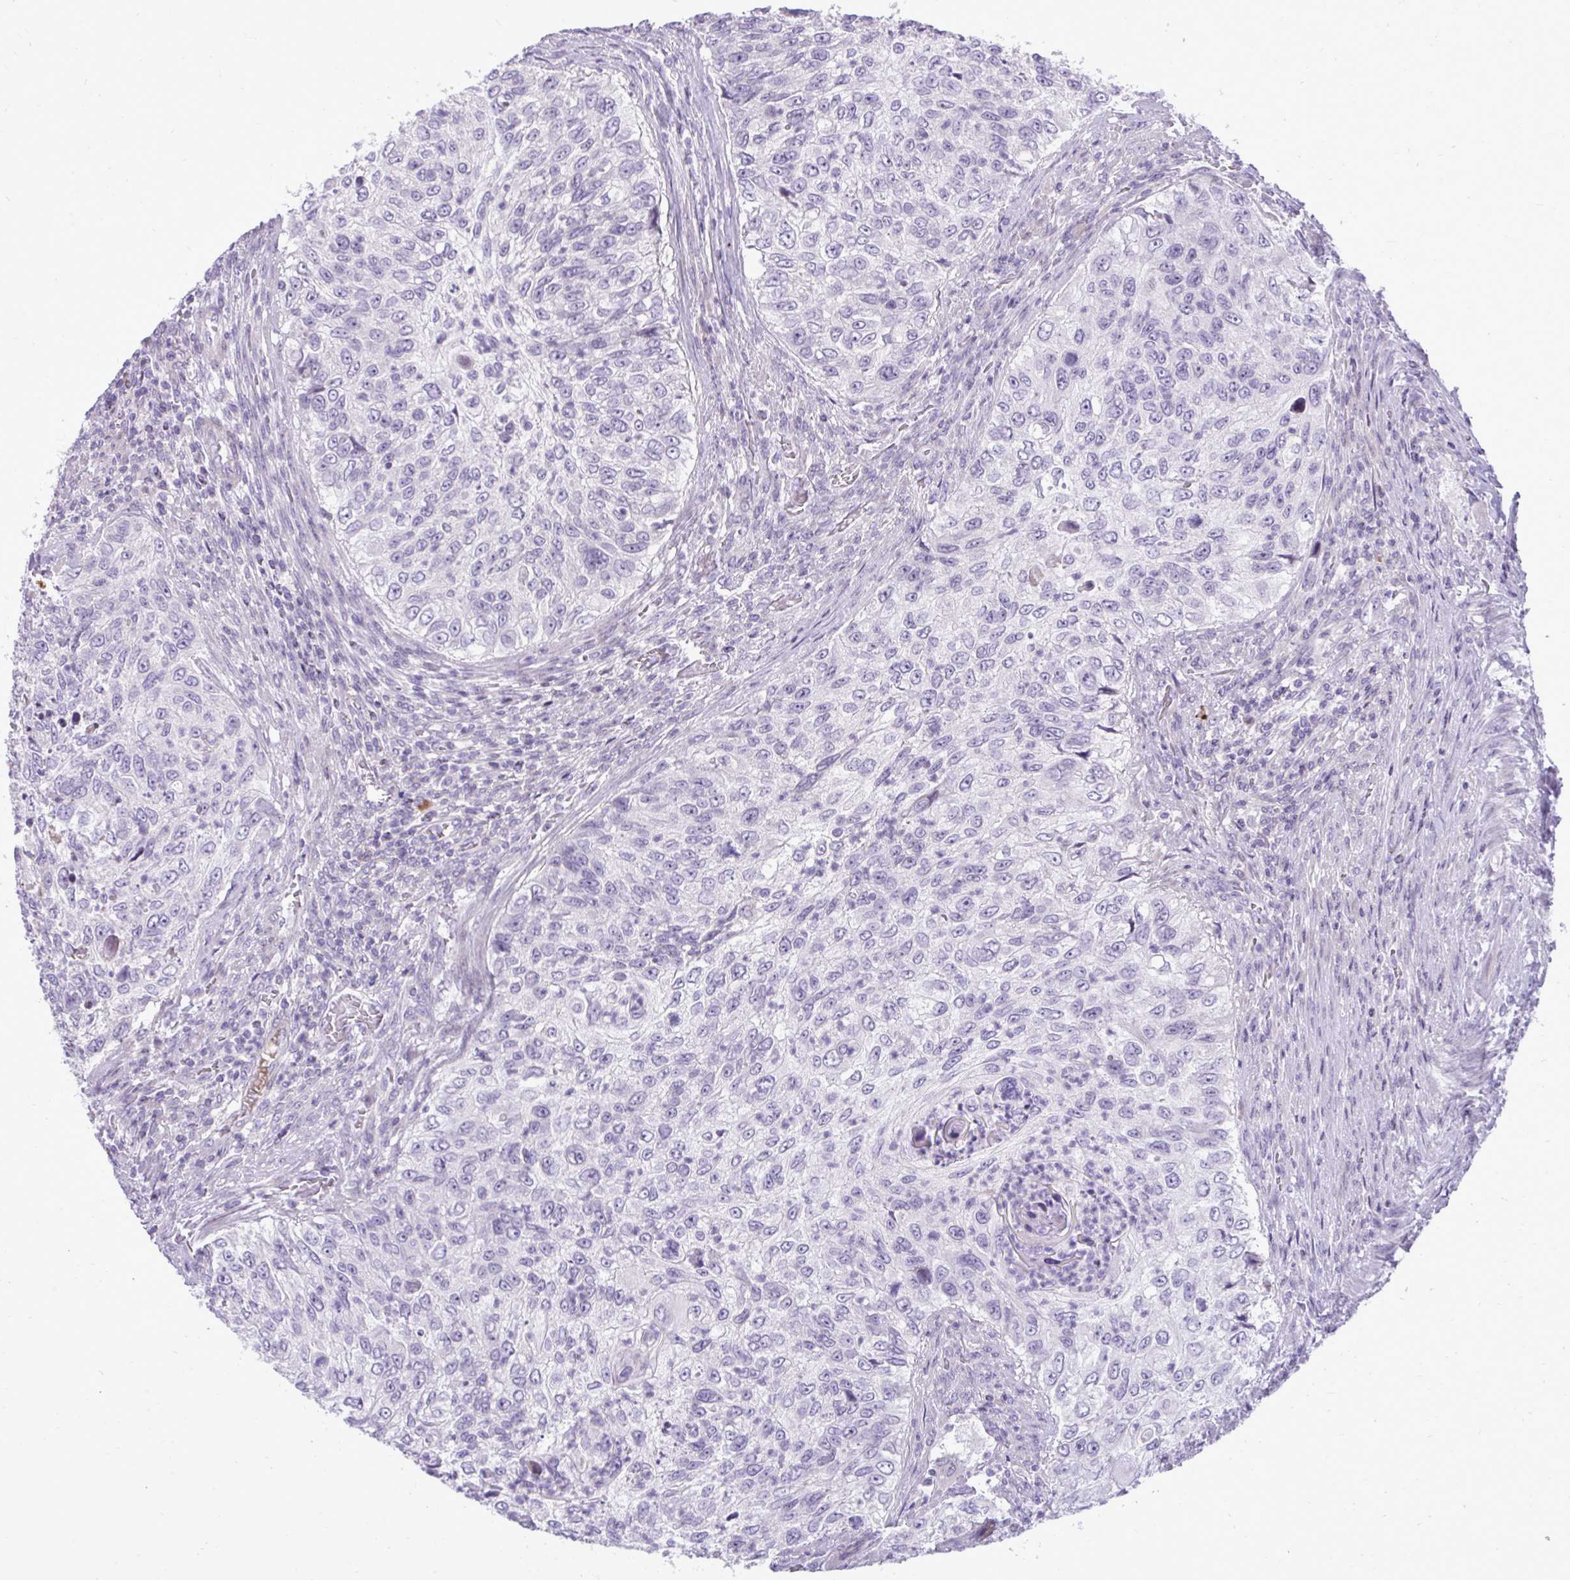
{"staining": {"intensity": "negative", "quantity": "none", "location": "none"}, "tissue": "urothelial cancer", "cell_type": "Tumor cells", "image_type": "cancer", "snomed": [{"axis": "morphology", "description": "Urothelial carcinoma, High grade"}, {"axis": "topography", "description": "Urinary bladder"}], "caption": "DAB (3,3'-diaminobenzidine) immunohistochemical staining of human urothelial carcinoma (high-grade) displays no significant expression in tumor cells.", "gene": "SPAG1", "patient": {"sex": "female", "age": 60}}